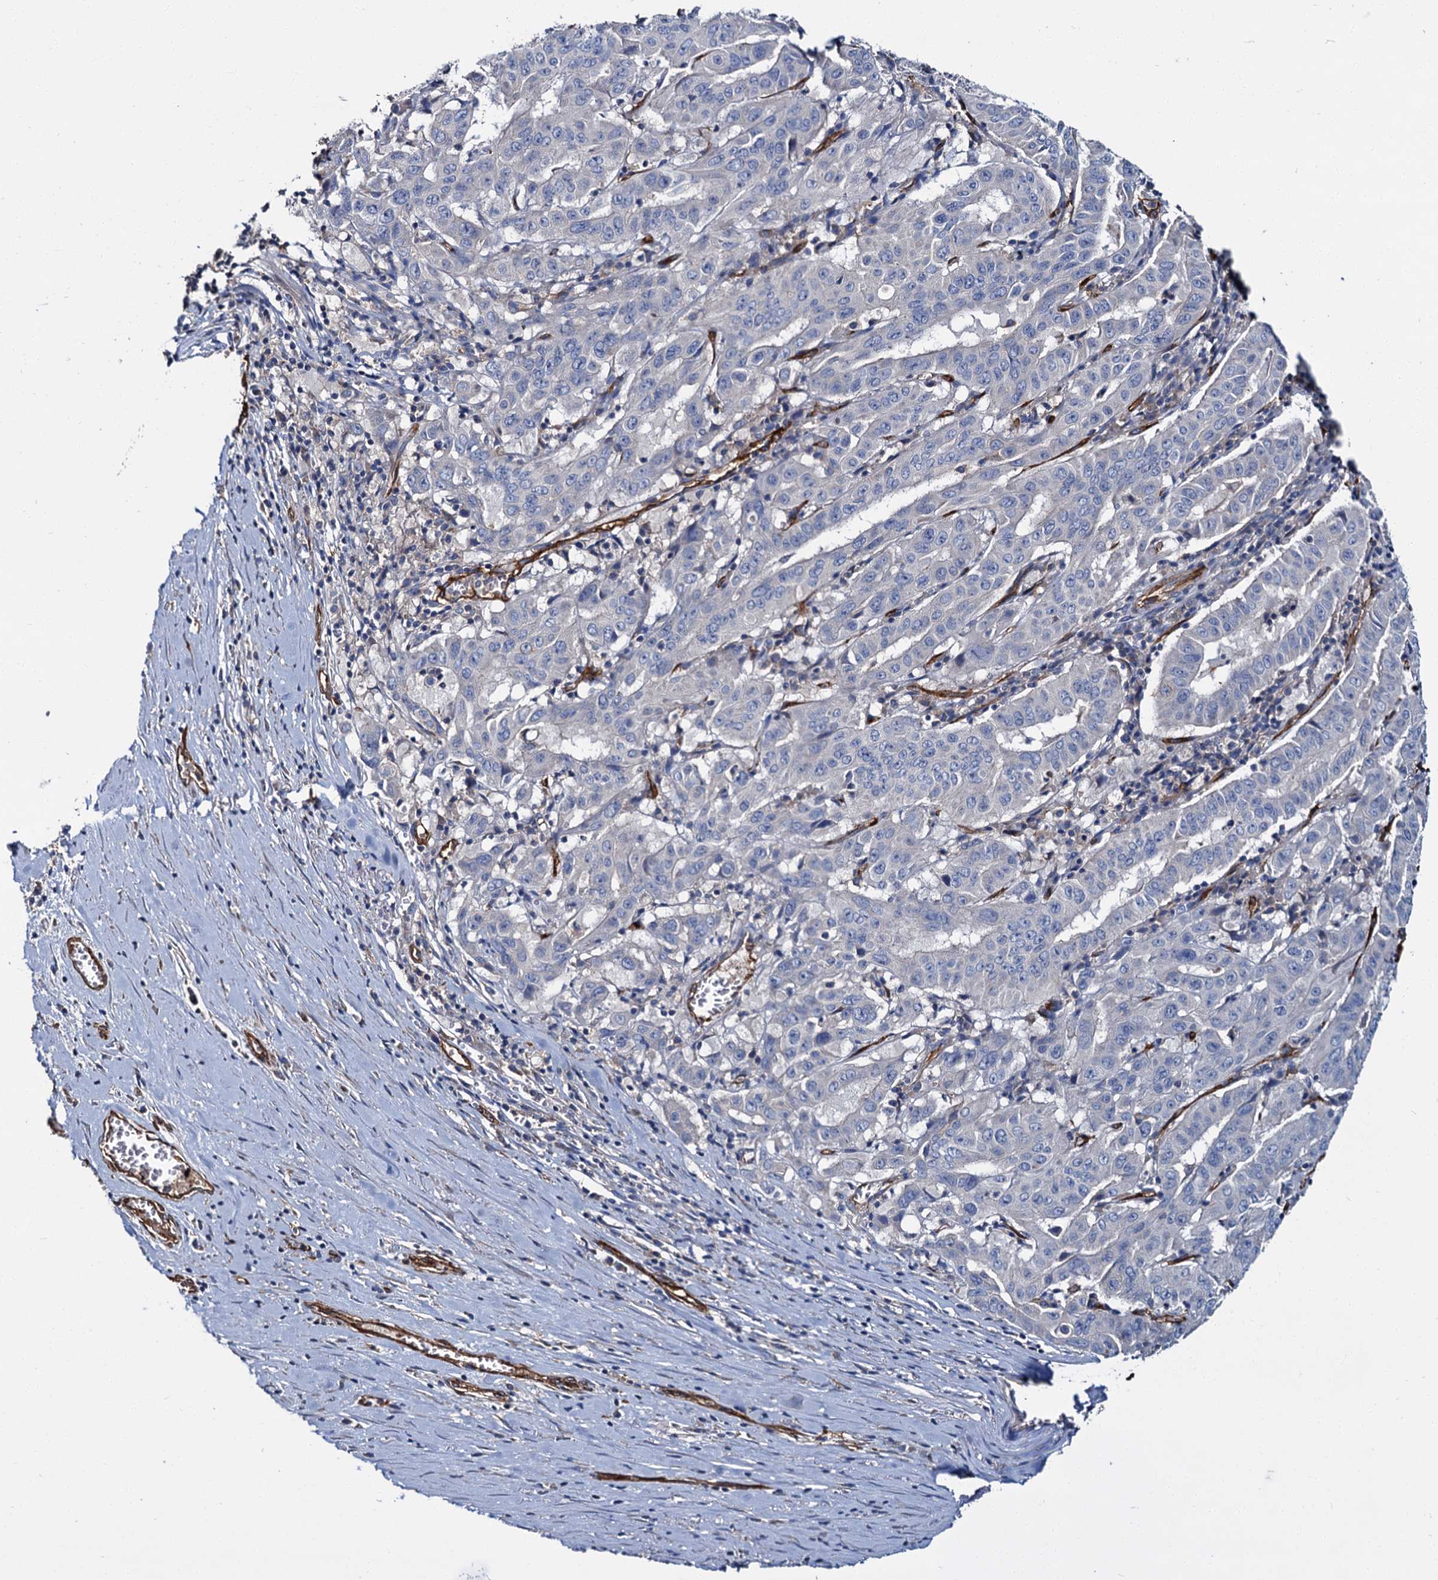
{"staining": {"intensity": "negative", "quantity": "none", "location": "none"}, "tissue": "pancreatic cancer", "cell_type": "Tumor cells", "image_type": "cancer", "snomed": [{"axis": "morphology", "description": "Adenocarcinoma, NOS"}, {"axis": "topography", "description": "Pancreas"}], "caption": "IHC histopathology image of neoplastic tissue: human pancreatic cancer (adenocarcinoma) stained with DAB exhibits no significant protein staining in tumor cells. (DAB IHC with hematoxylin counter stain).", "gene": "CACNA1C", "patient": {"sex": "male", "age": 63}}